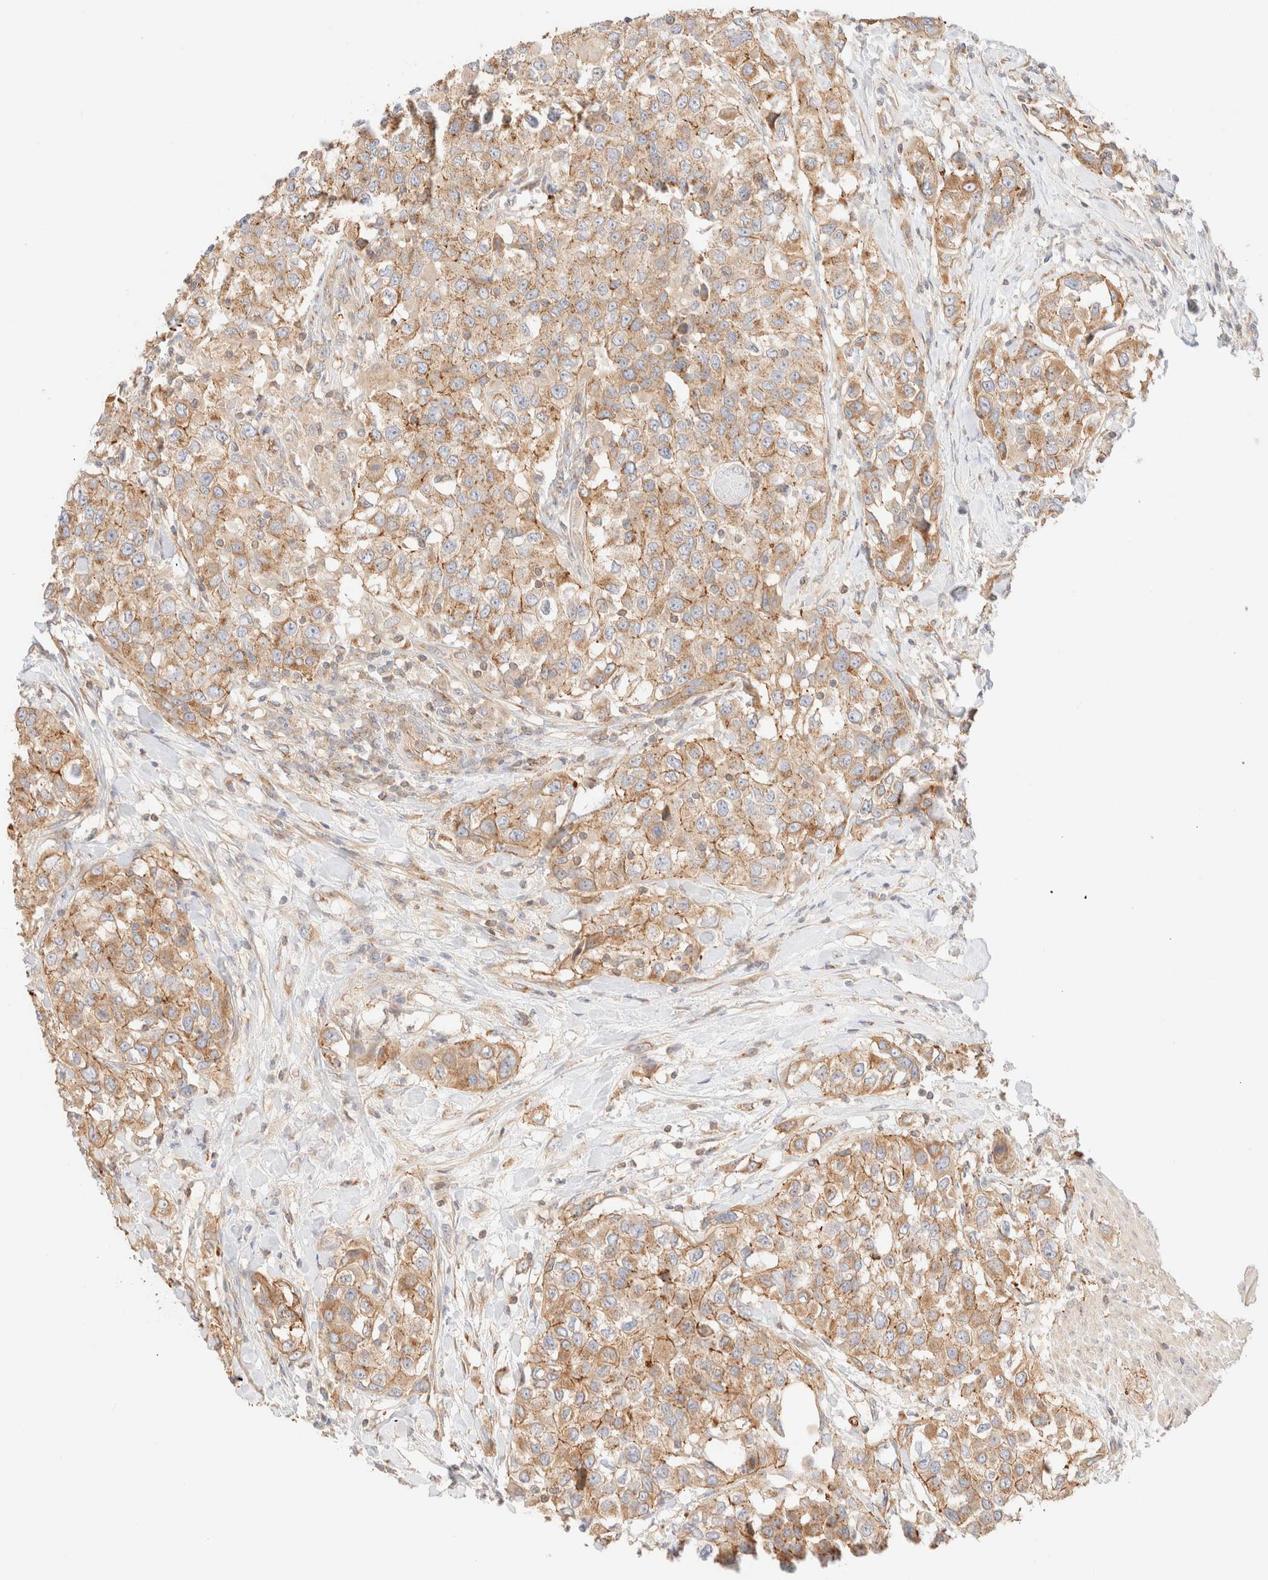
{"staining": {"intensity": "weak", "quantity": ">75%", "location": "cytoplasmic/membranous"}, "tissue": "urothelial cancer", "cell_type": "Tumor cells", "image_type": "cancer", "snomed": [{"axis": "morphology", "description": "Urothelial carcinoma, High grade"}, {"axis": "topography", "description": "Urinary bladder"}], "caption": "Immunohistochemical staining of human urothelial carcinoma (high-grade) demonstrates low levels of weak cytoplasmic/membranous expression in about >75% of tumor cells. The protein of interest is stained brown, and the nuclei are stained in blue (DAB (3,3'-diaminobenzidine) IHC with brightfield microscopy, high magnification).", "gene": "MYO10", "patient": {"sex": "female", "age": 80}}